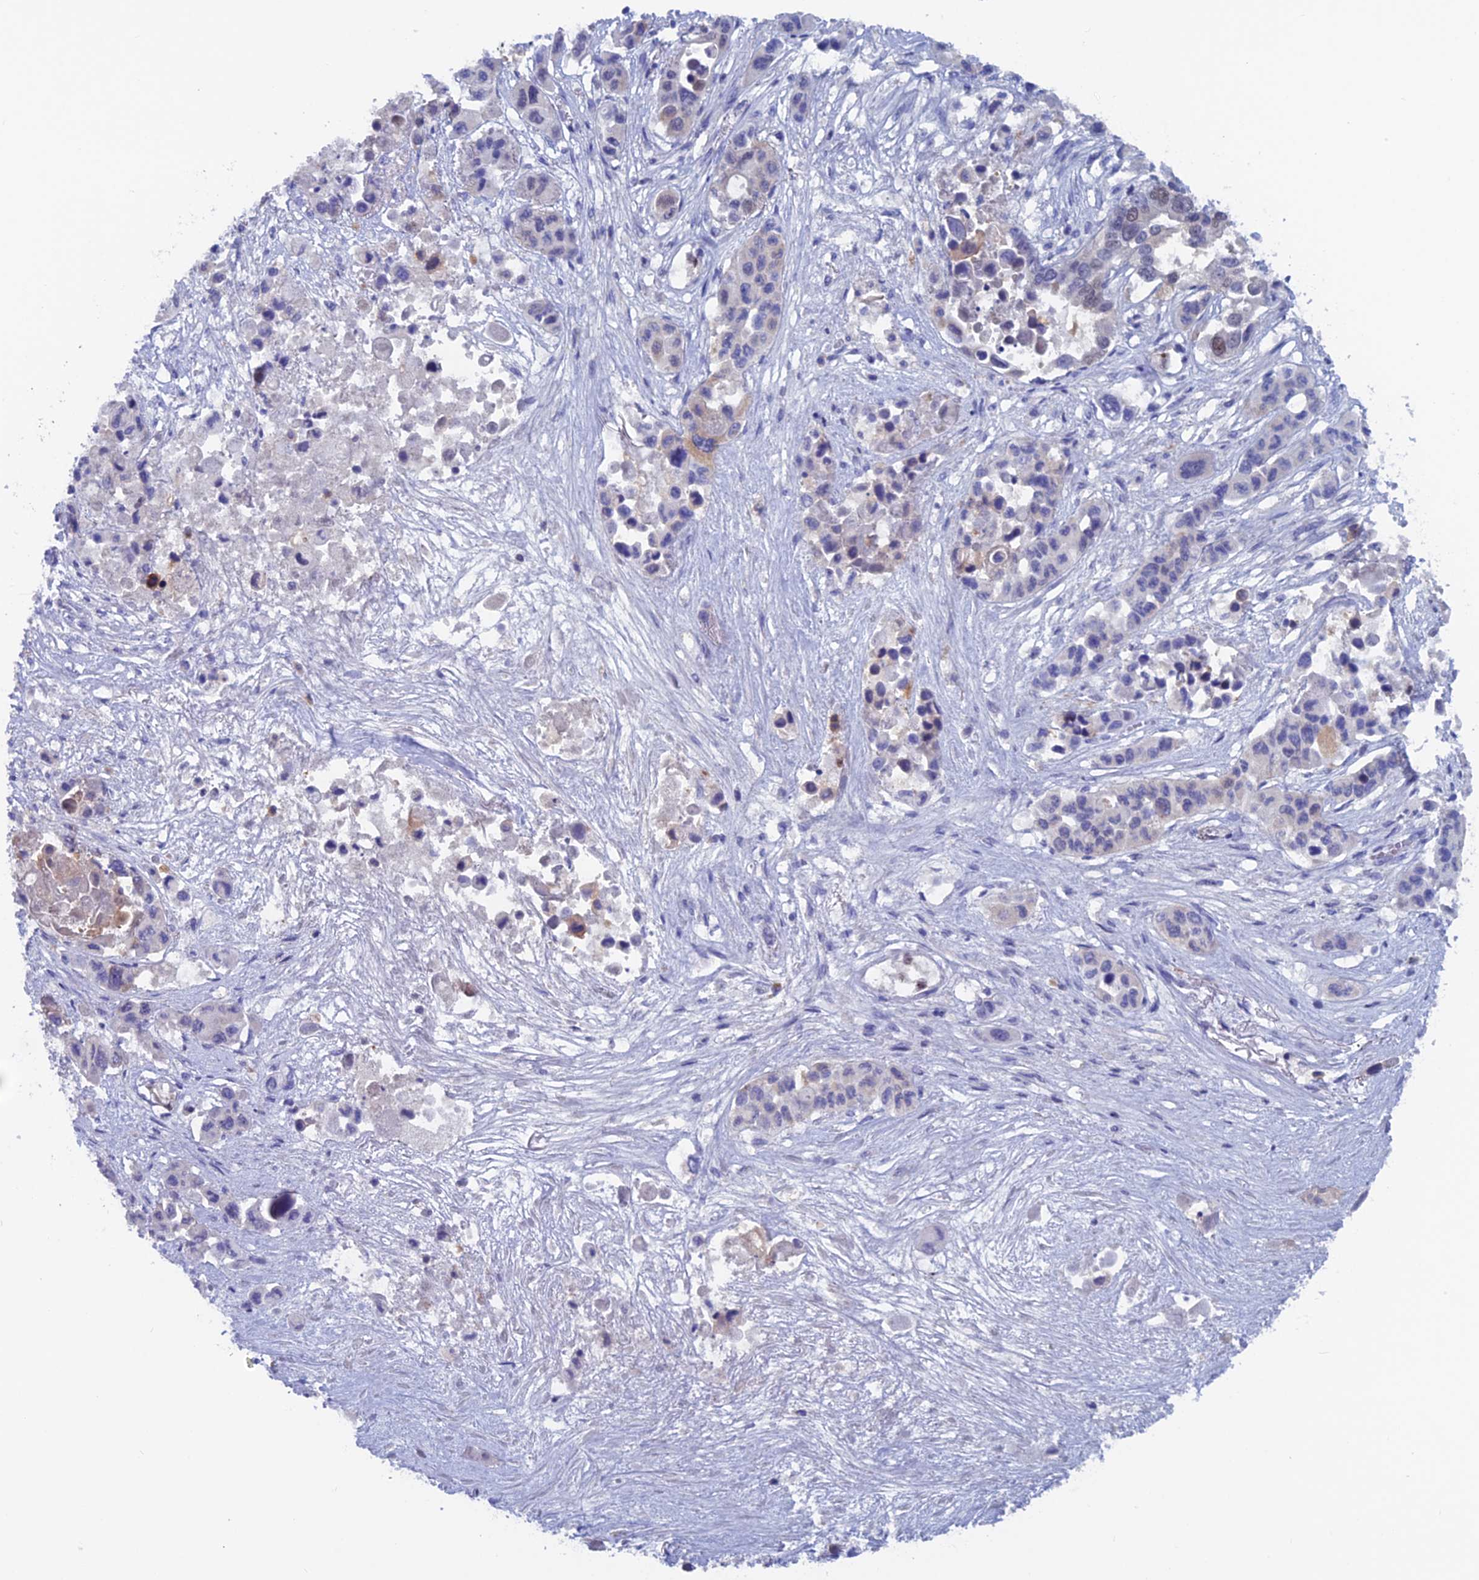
{"staining": {"intensity": "weak", "quantity": "<25%", "location": "cytoplasmic/membranous,nuclear"}, "tissue": "pancreatic cancer", "cell_type": "Tumor cells", "image_type": "cancer", "snomed": [{"axis": "morphology", "description": "Adenocarcinoma, NOS"}, {"axis": "topography", "description": "Pancreas"}], "caption": "Immunohistochemical staining of adenocarcinoma (pancreatic) displays no significant staining in tumor cells.", "gene": "NOL4L", "patient": {"sex": "male", "age": 92}}